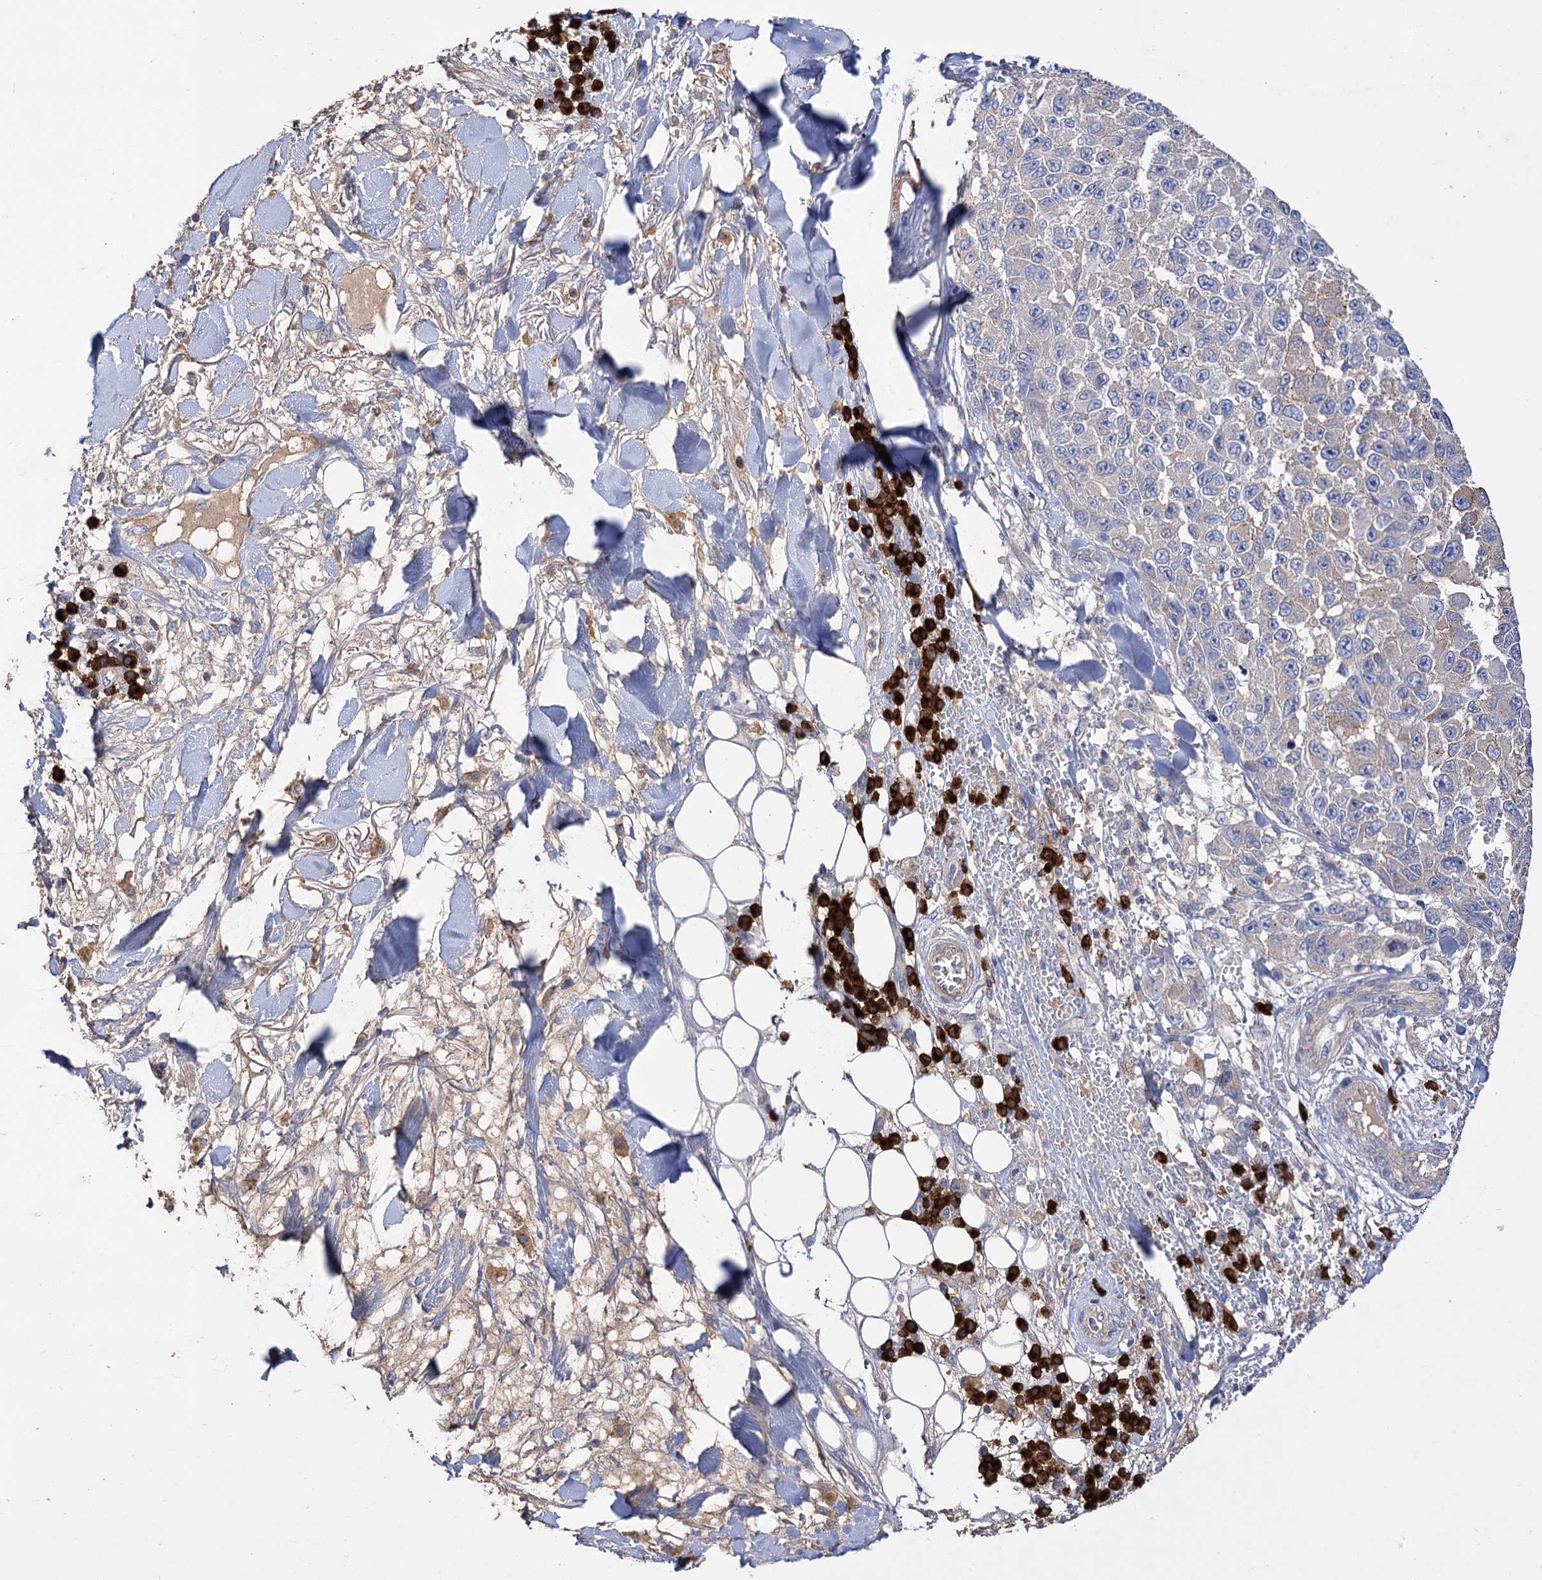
{"staining": {"intensity": "weak", "quantity": "<25%", "location": "cytoplasmic/membranous"}, "tissue": "melanoma", "cell_type": "Tumor cells", "image_type": "cancer", "snomed": [{"axis": "morphology", "description": "Normal tissue, NOS"}, {"axis": "morphology", "description": "Malignant melanoma, NOS"}, {"axis": "topography", "description": "Skin"}], "caption": "IHC image of neoplastic tissue: human melanoma stained with DAB (3,3'-diaminobenzidine) displays no significant protein expression in tumor cells.", "gene": "BBS4", "patient": {"sex": "female", "age": 96}}